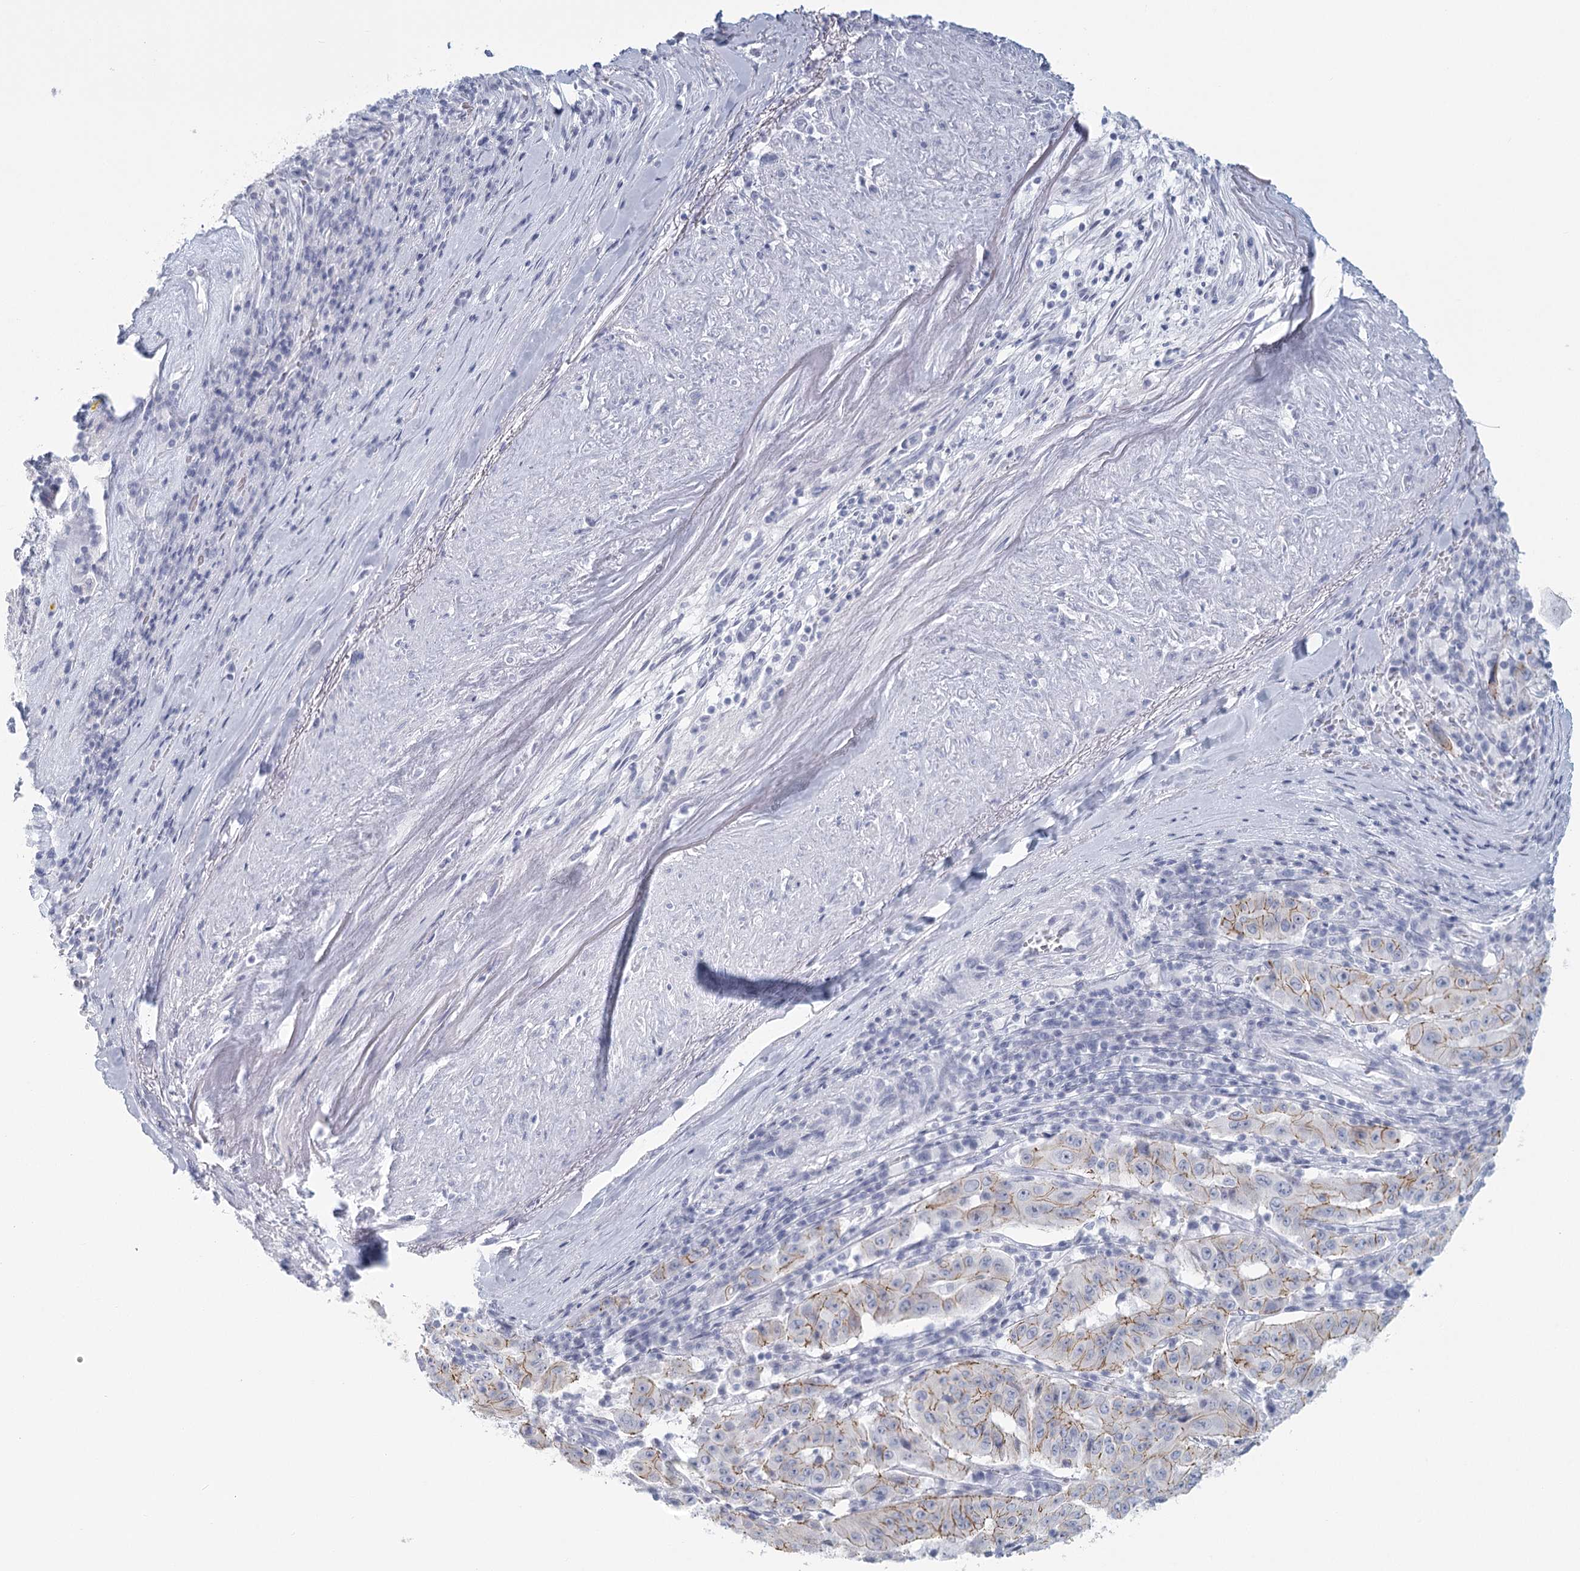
{"staining": {"intensity": "moderate", "quantity": "25%-75%", "location": "cytoplasmic/membranous"}, "tissue": "pancreatic cancer", "cell_type": "Tumor cells", "image_type": "cancer", "snomed": [{"axis": "morphology", "description": "Adenocarcinoma, NOS"}, {"axis": "topography", "description": "Pancreas"}], "caption": "Immunohistochemical staining of human adenocarcinoma (pancreatic) demonstrates moderate cytoplasmic/membranous protein staining in approximately 25%-75% of tumor cells.", "gene": "WNT8B", "patient": {"sex": "male", "age": 63}}